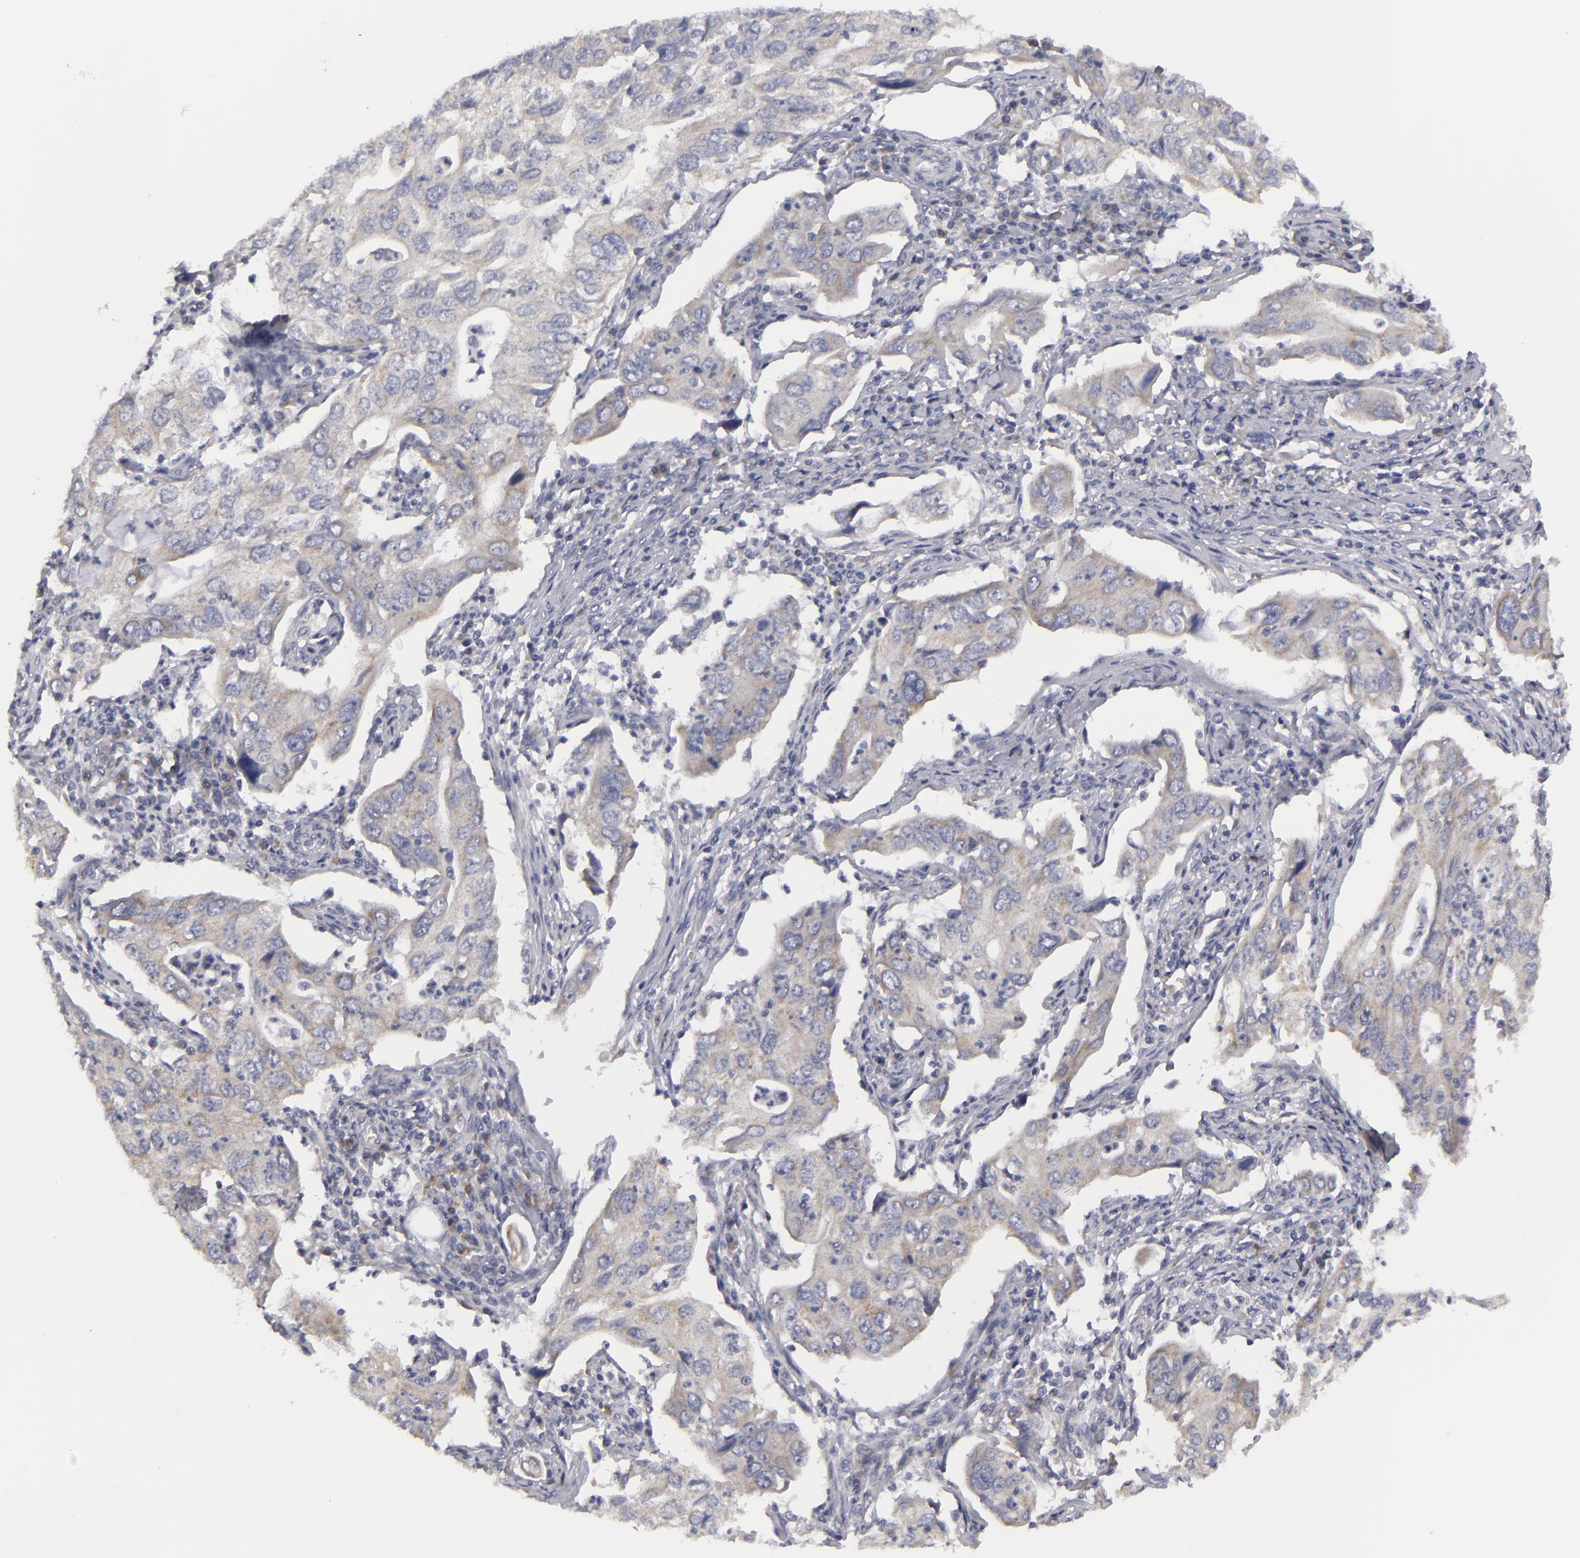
{"staining": {"intensity": "weak", "quantity": "25%-75%", "location": "cytoplasmic/membranous"}, "tissue": "lung cancer", "cell_type": "Tumor cells", "image_type": "cancer", "snomed": [{"axis": "morphology", "description": "Adenocarcinoma, NOS"}, {"axis": "topography", "description": "Lung"}], "caption": "Weak cytoplasmic/membranous staining for a protein is appreciated in about 25%-75% of tumor cells of adenocarcinoma (lung) using immunohistochemistry.", "gene": "ATP2B3", "patient": {"sex": "male", "age": 48}}